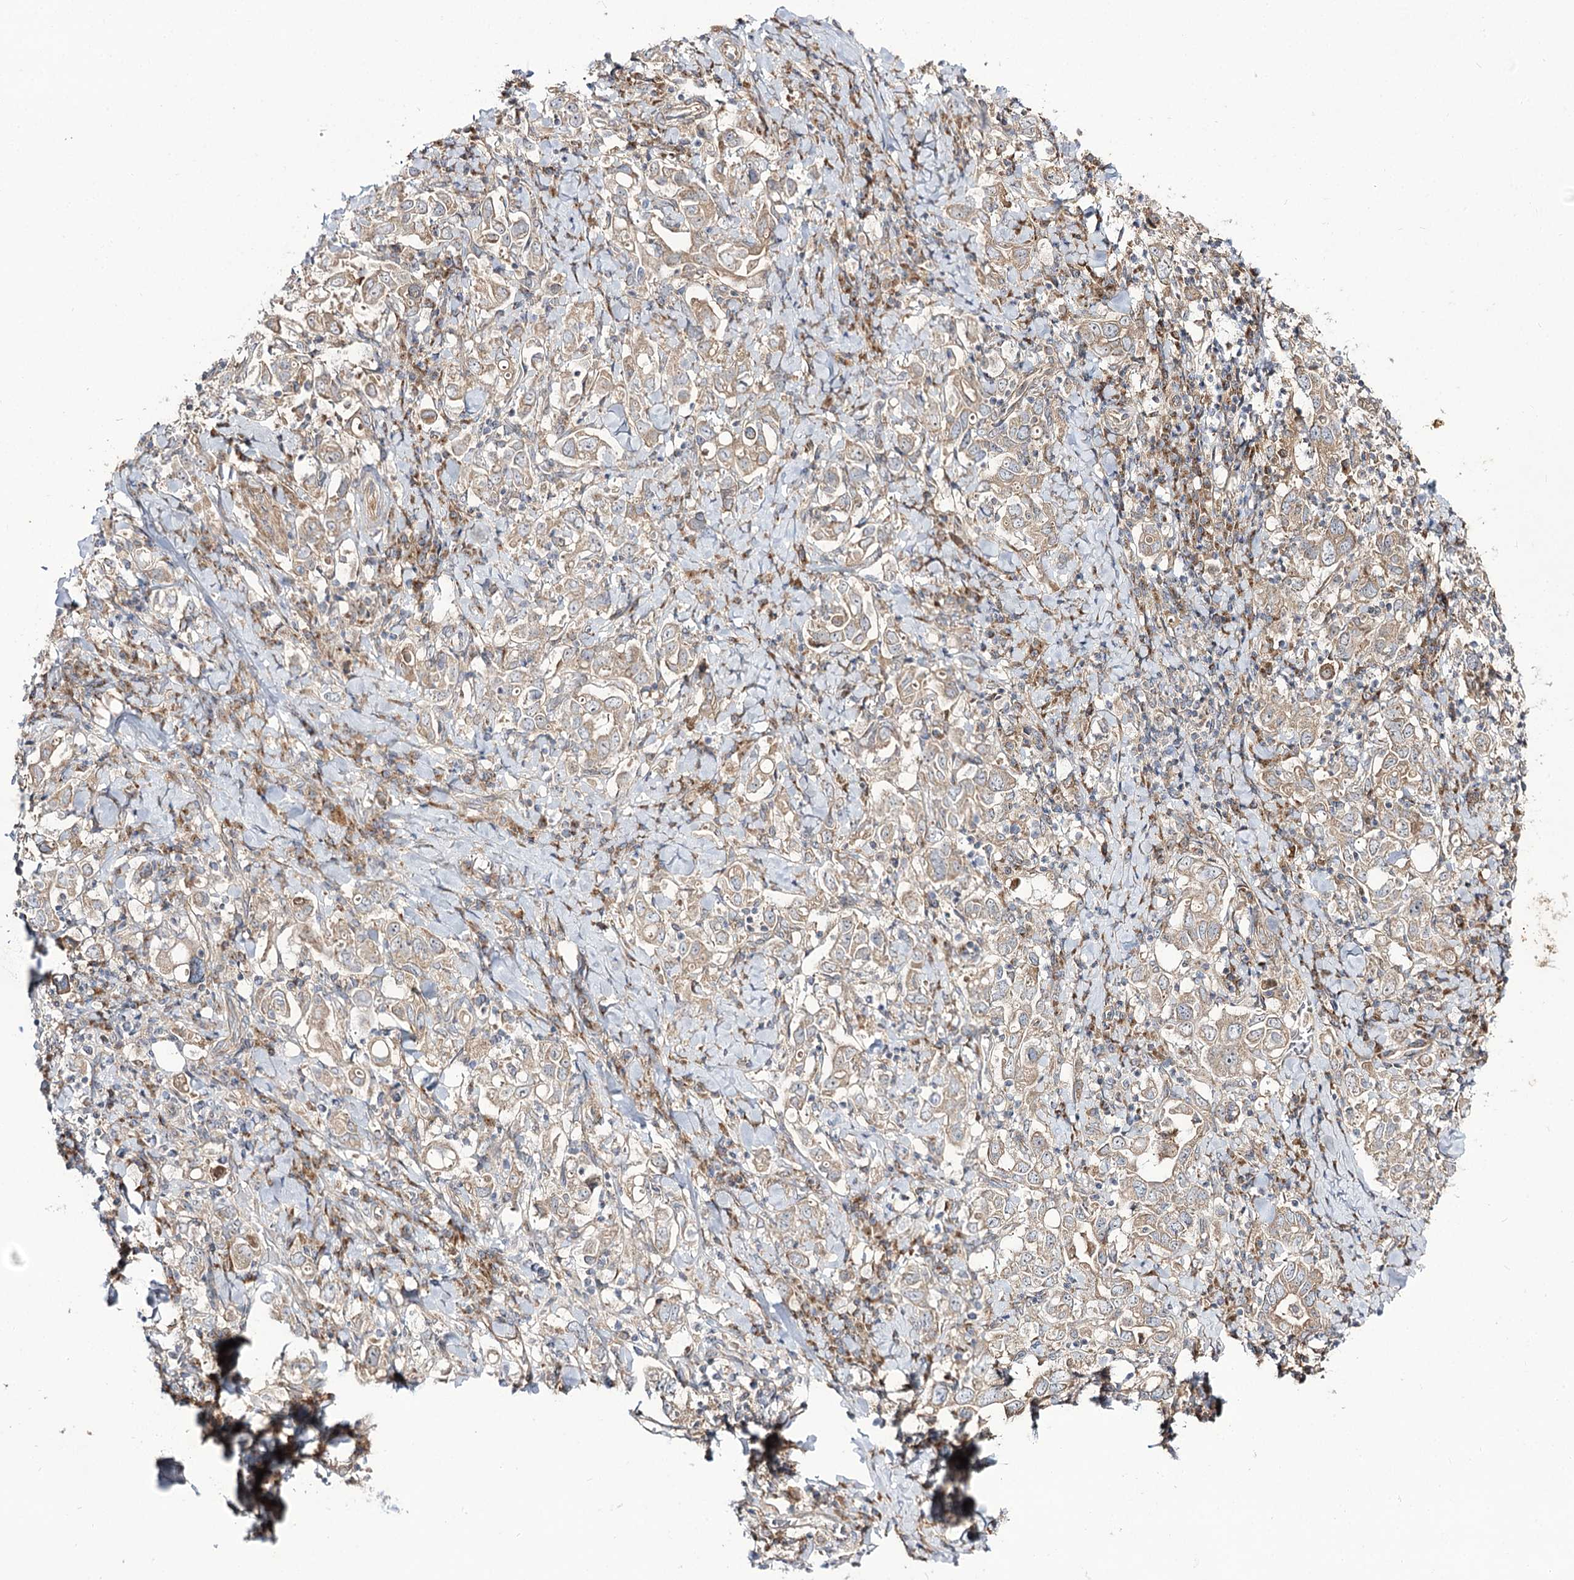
{"staining": {"intensity": "weak", "quantity": ">75%", "location": "cytoplasmic/membranous"}, "tissue": "stomach cancer", "cell_type": "Tumor cells", "image_type": "cancer", "snomed": [{"axis": "morphology", "description": "Adenocarcinoma, NOS"}, {"axis": "topography", "description": "Stomach, upper"}], "caption": "Stomach cancer (adenocarcinoma) stained with IHC demonstrates weak cytoplasmic/membranous positivity in approximately >75% of tumor cells. Nuclei are stained in blue.", "gene": "C11orf80", "patient": {"sex": "male", "age": 62}}